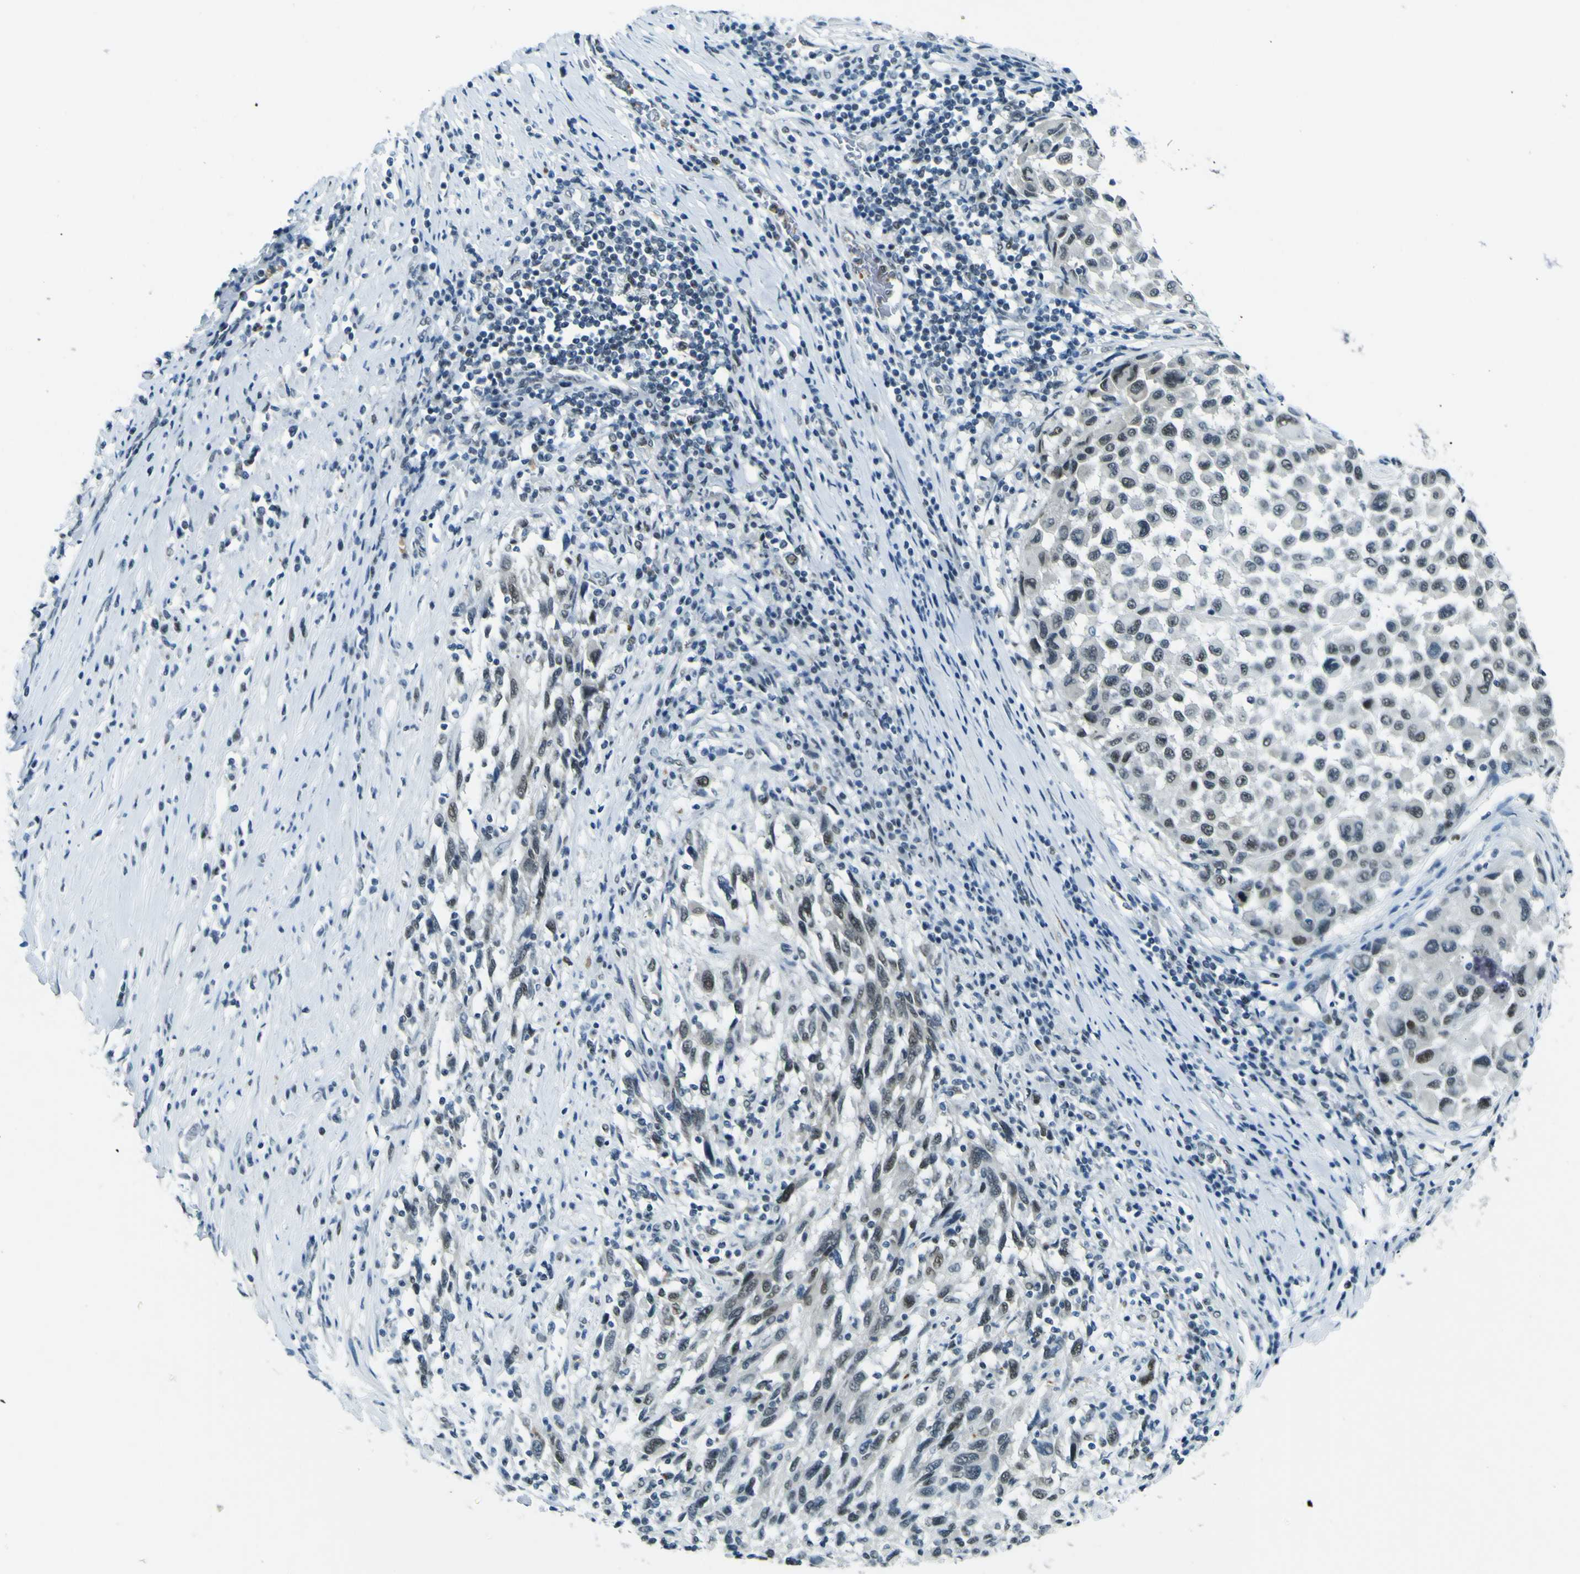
{"staining": {"intensity": "weak", "quantity": "<25%", "location": "nuclear"}, "tissue": "melanoma", "cell_type": "Tumor cells", "image_type": "cancer", "snomed": [{"axis": "morphology", "description": "Malignant melanoma, Metastatic site"}, {"axis": "topography", "description": "Lymph node"}], "caption": "The immunohistochemistry micrograph has no significant staining in tumor cells of malignant melanoma (metastatic site) tissue.", "gene": "CEBPG", "patient": {"sex": "male", "age": 61}}